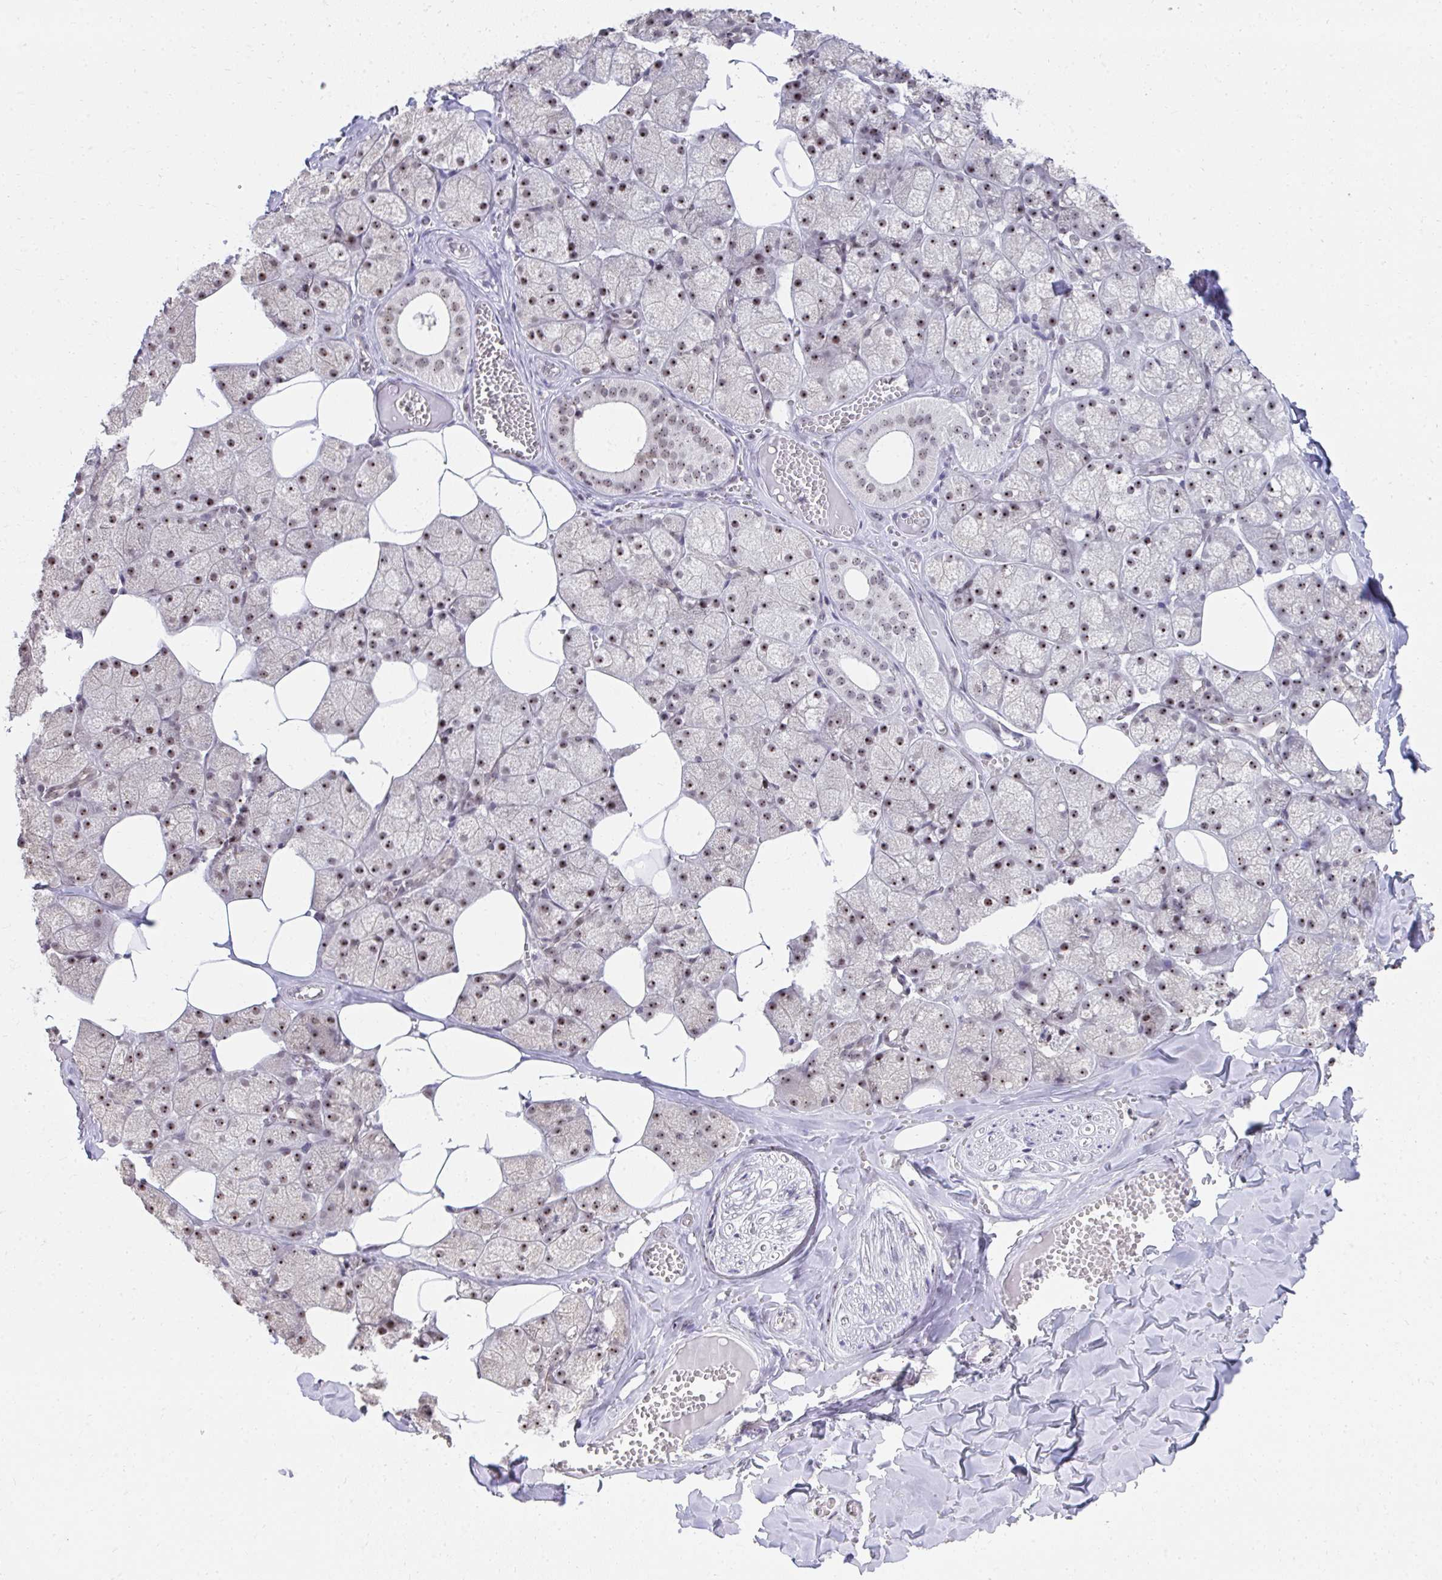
{"staining": {"intensity": "moderate", "quantity": "25%-75%", "location": "nuclear"}, "tissue": "salivary gland", "cell_type": "Glandular cells", "image_type": "normal", "snomed": [{"axis": "morphology", "description": "Normal tissue, NOS"}, {"axis": "topography", "description": "Salivary gland"}, {"axis": "topography", "description": "Peripheral nerve tissue"}], "caption": "A micrograph showing moderate nuclear expression in approximately 25%-75% of glandular cells in normal salivary gland, as visualized by brown immunohistochemical staining.", "gene": "HIRA", "patient": {"sex": "male", "age": 38}}